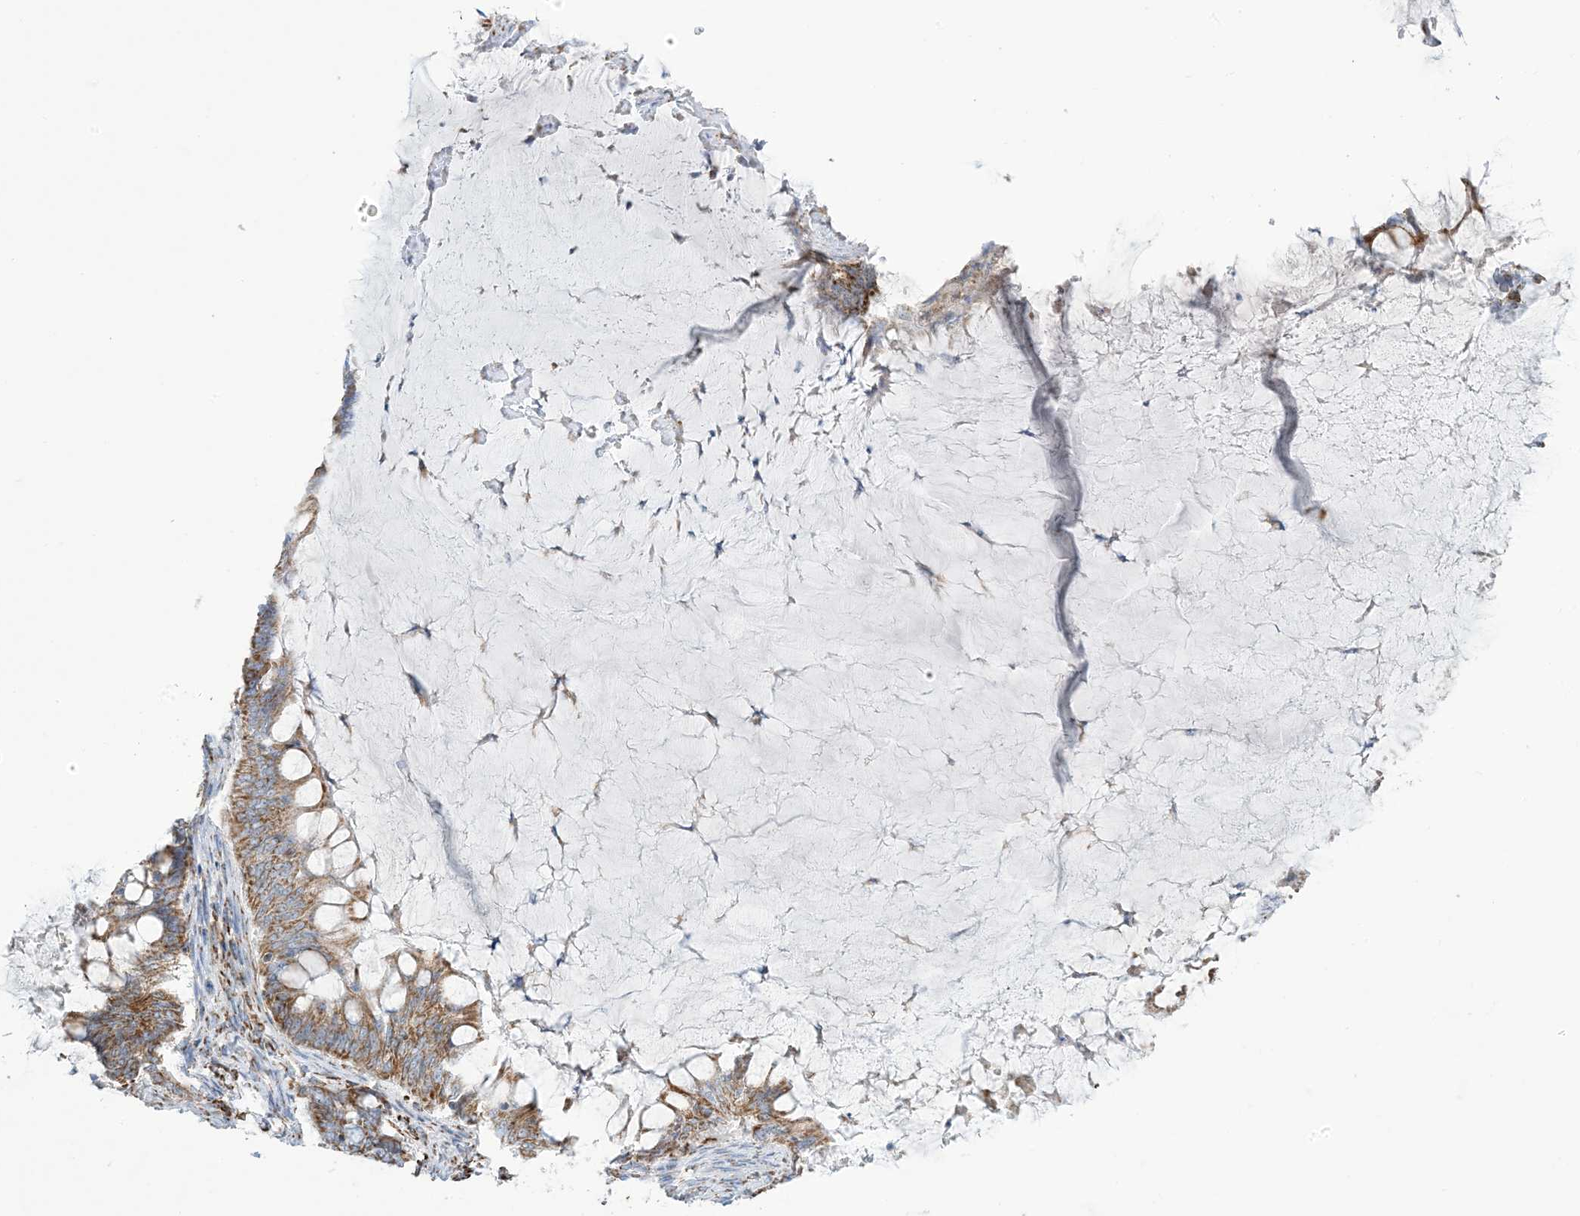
{"staining": {"intensity": "moderate", "quantity": ">75%", "location": "cytoplasmic/membranous"}, "tissue": "ovarian cancer", "cell_type": "Tumor cells", "image_type": "cancer", "snomed": [{"axis": "morphology", "description": "Cystadenocarcinoma, mucinous, NOS"}, {"axis": "topography", "description": "Ovary"}], "caption": "IHC (DAB (3,3'-diaminobenzidine)) staining of human mucinous cystadenocarcinoma (ovarian) shows moderate cytoplasmic/membranous protein expression in about >75% of tumor cells.", "gene": "SAMM50", "patient": {"sex": "female", "age": 61}}